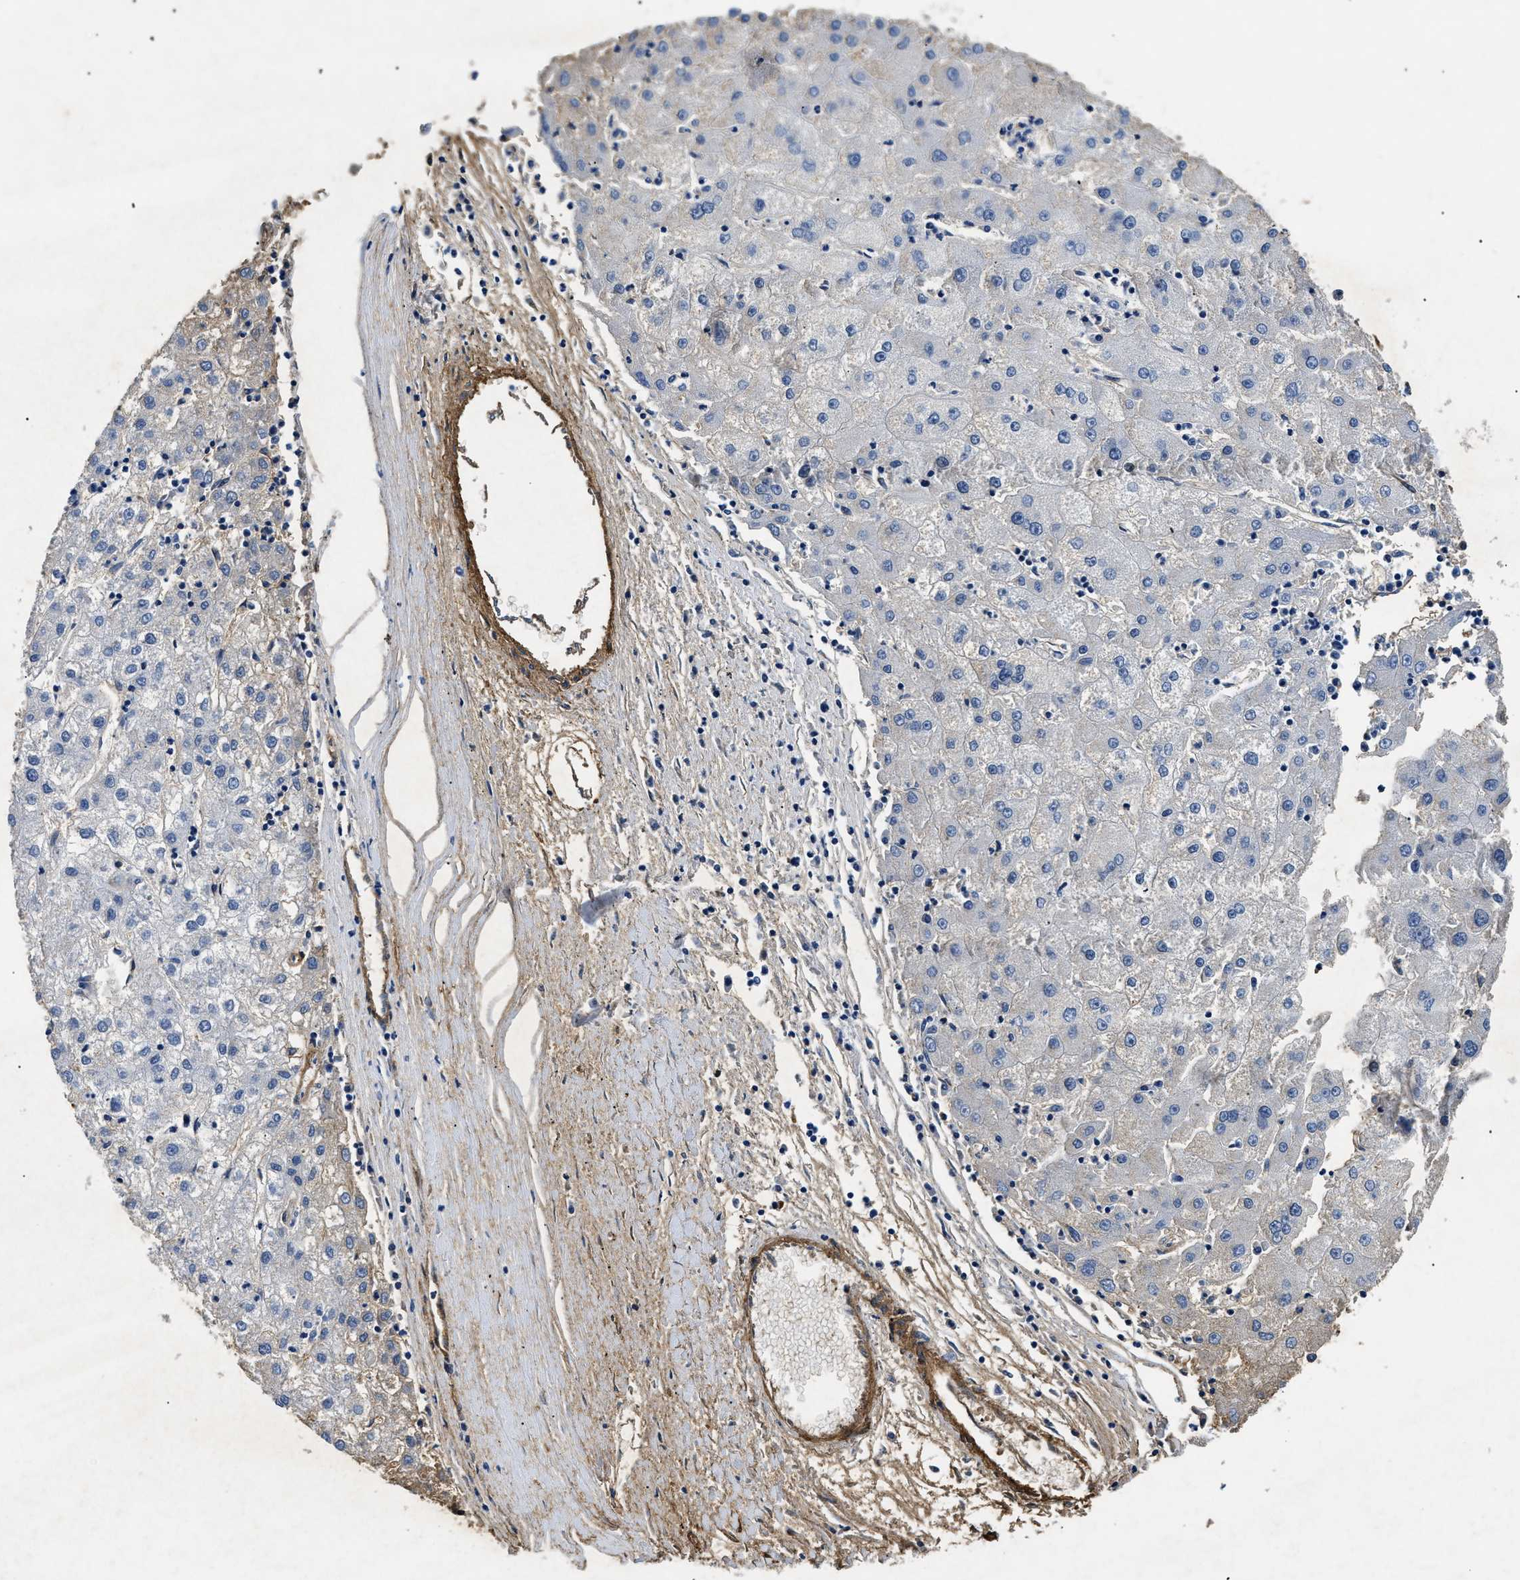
{"staining": {"intensity": "negative", "quantity": "none", "location": "none"}, "tissue": "liver cancer", "cell_type": "Tumor cells", "image_type": "cancer", "snomed": [{"axis": "morphology", "description": "Carcinoma, Hepatocellular, NOS"}, {"axis": "topography", "description": "Liver"}], "caption": "Protein analysis of liver cancer exhibits no significant staining in tumor cells. Brightfield microscopy of immunohistochemistry (IHC) stained with DAB (brown) and hematoxylin (blue), captured at high magnification.", "gene": "LAMA3", "patient": {"sex": "male", "age": 72}}